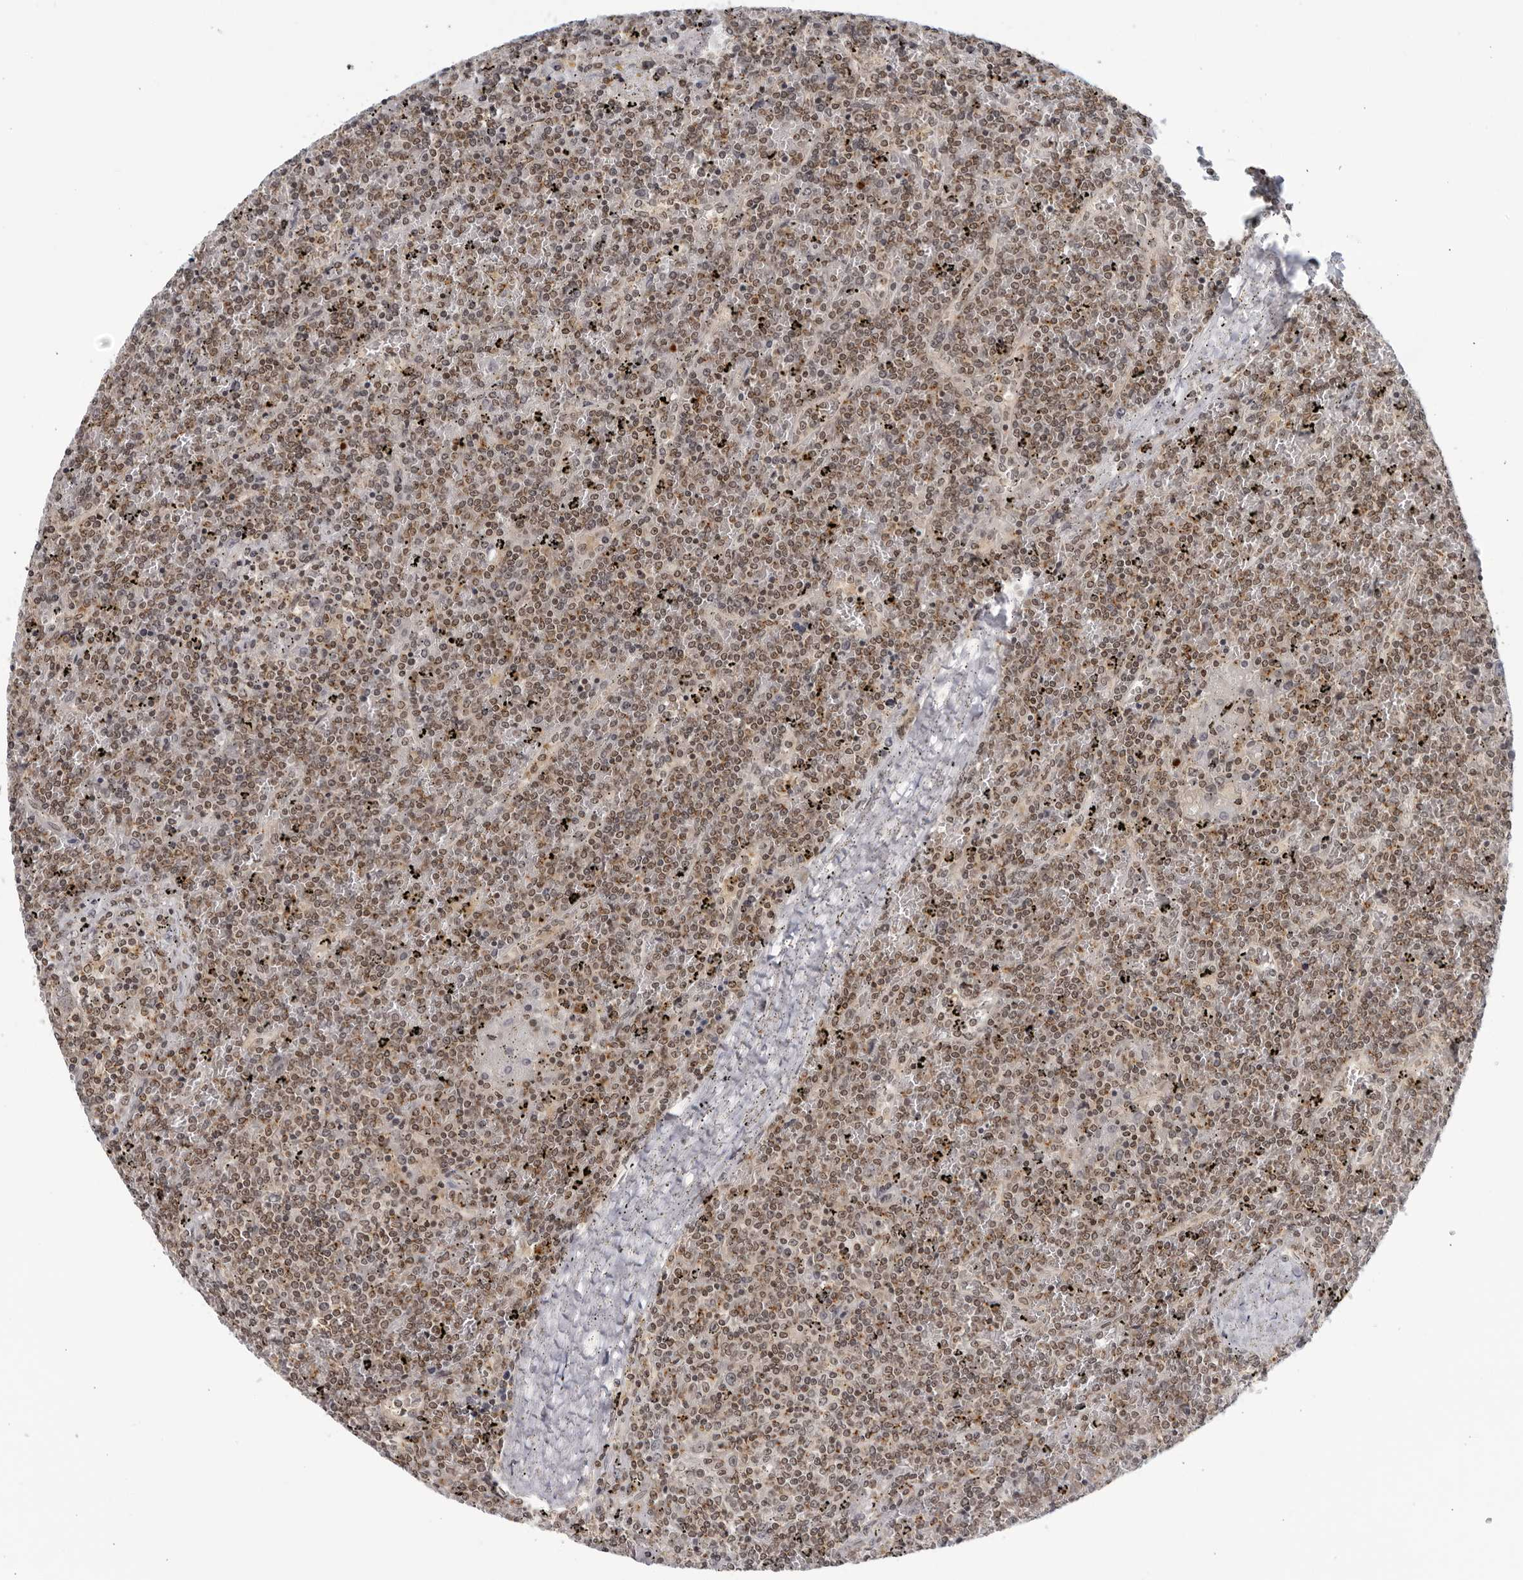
{"staining": {"intensity": "moderate", "quantity": ">75%", "location": "nuclear"}, "tissue": "lymphoma", "cell_type": "Tumor cells", "image_type": "cancer", "snomed": [{"axis": "morphology", "description": "Malignant lymphoma, non-Hodgkin's type, Low grade"}, {"axis": "topography", "description": "Spleen"}], "caption": "DAB immunohistochemical staining of human low-grade malignant lymphoma, non-Hodgkin's type exhibits moderate nuclear protein positivity in approximately >75% of tumor cells.", "gene": "CC2D1B", "patient": {"sex": "female", "age": 19}}